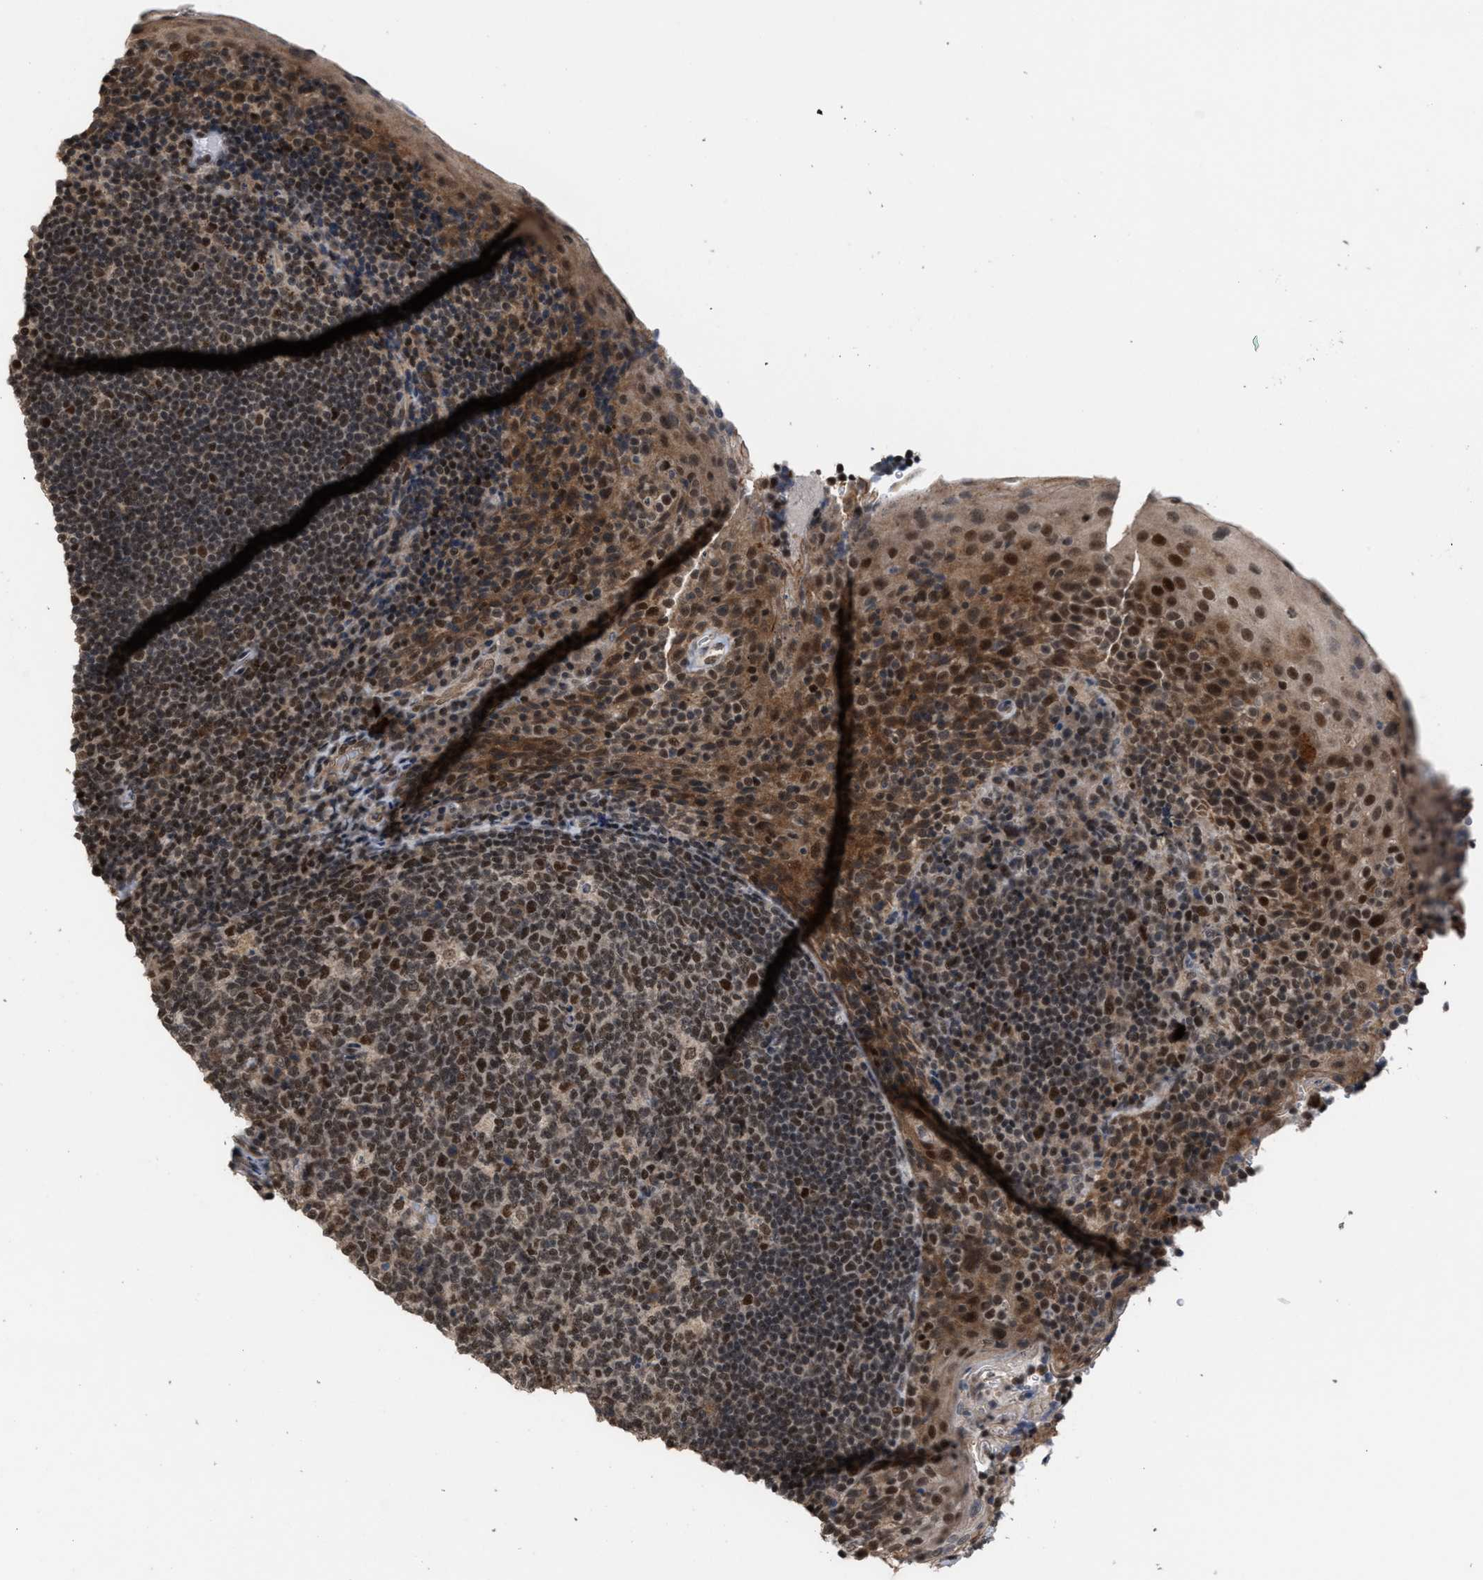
{"staining": {"intensity": "moderate", "quantity": ">75%", "location": "nuclear"}, "tissue": "tonsil", "cell_type": "Germinal center cells", "image_type": "normal", "snomed": [{"axis": "morphology", "description": "Normal tissue, NOS"}, {"axis": "topography", "description": "Tonsil"}], "caption": "IHC of unremarkable tonsil displays medium levels of moderate nuclear expression in approximately >75% of germinal center cells.", "gene": "C9orf78", "patient": {"sex": "male", "age": 17}}